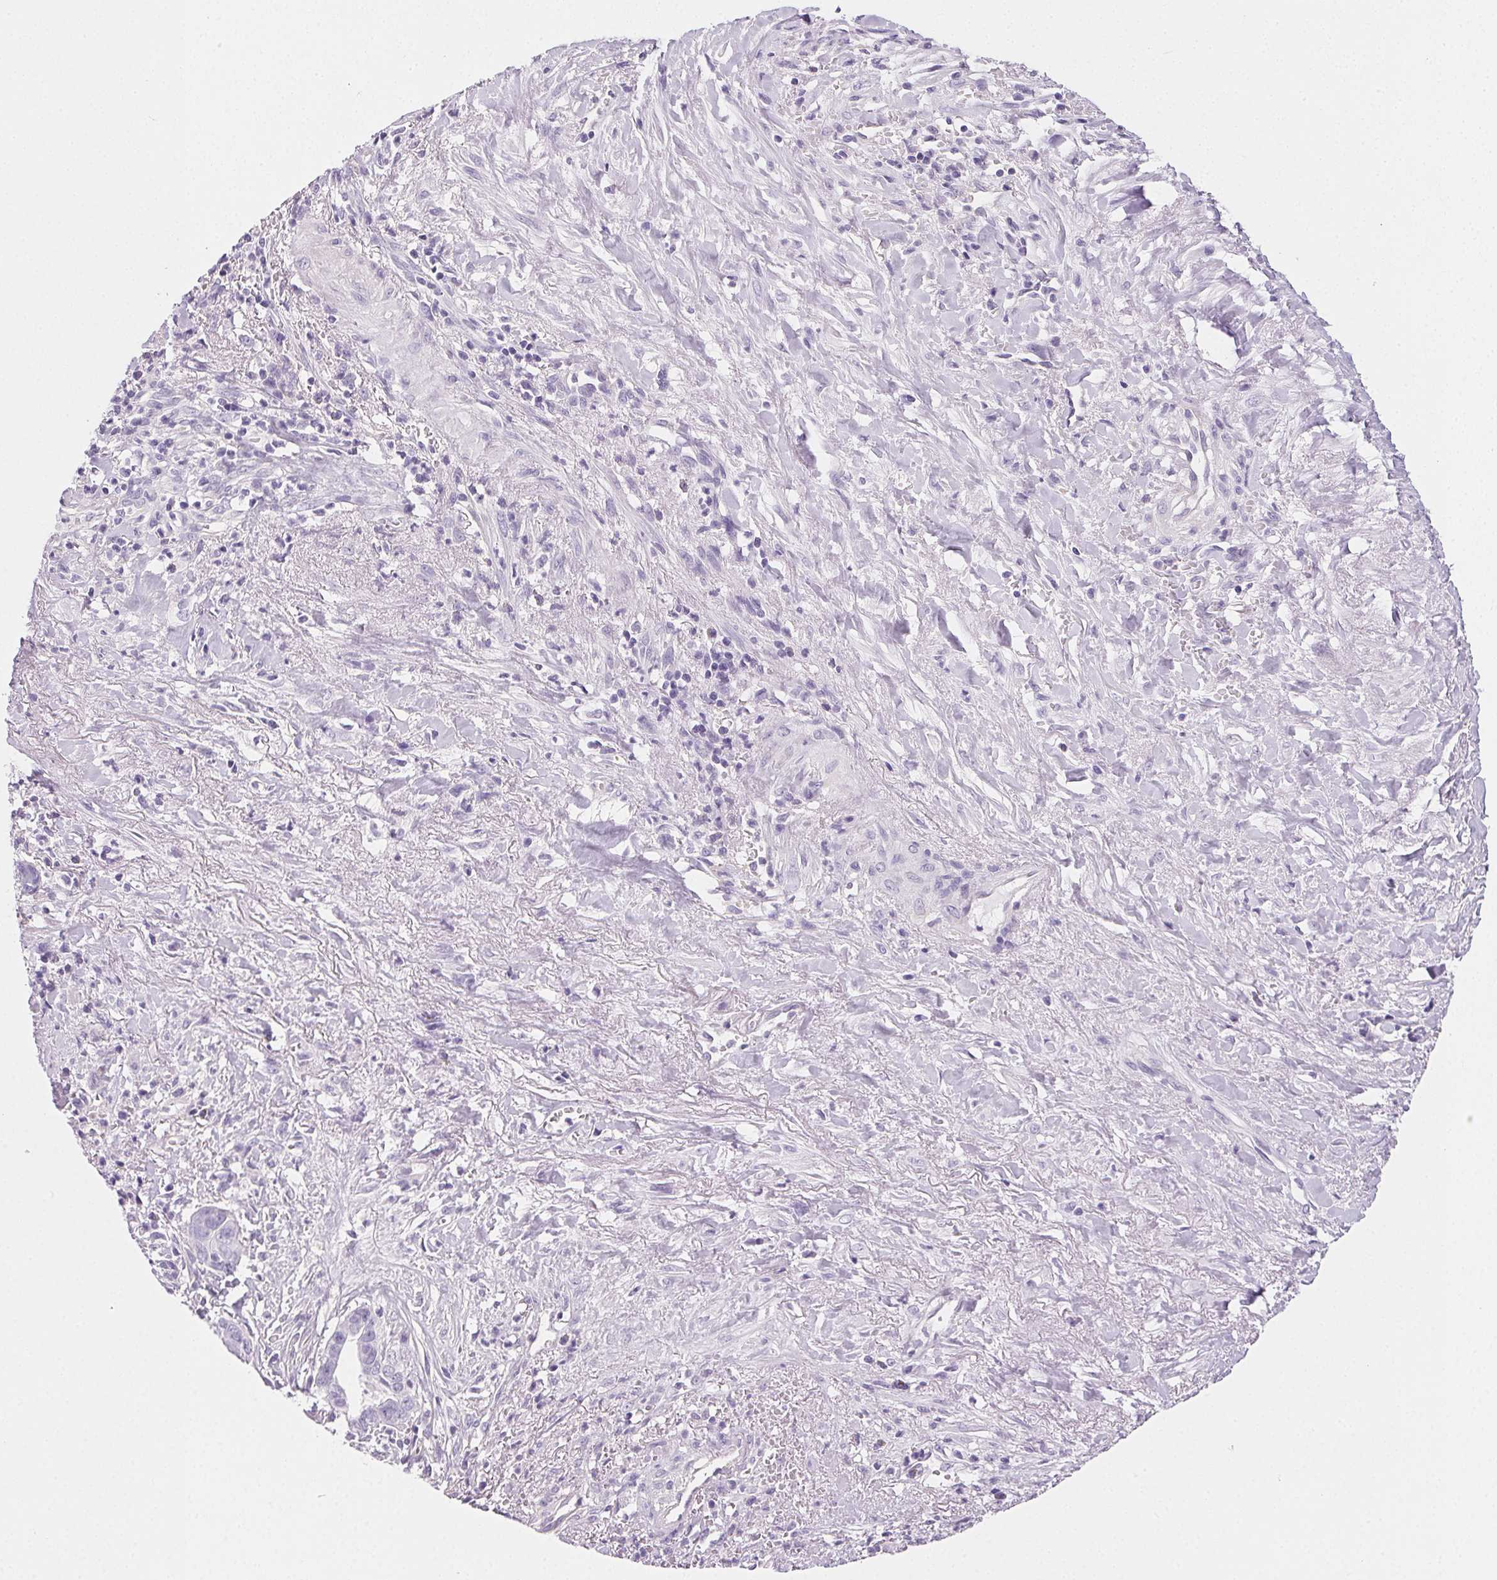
{"staining": {"intensity": "negative", "quantity": "none", "location": "none"}, "tissue": "liver cancer", "cell_type": "Tumor cells", "image_type": "cancer", "snomed": [{"axis": "morphology", "description": "Cholangiocarcinoma"}, {"axis": "topography", "description": "Liver"}], "caption": "IHC photomicrograph of neoplastic tissue: human liver cholangiocarcinoma stained with DAB (3,3'-diaminobenzidine) demonstrates no significant protein positivity in tumor cells.", "gene": "PRSS3", "patient": {"sex": "female", "age": 79}}